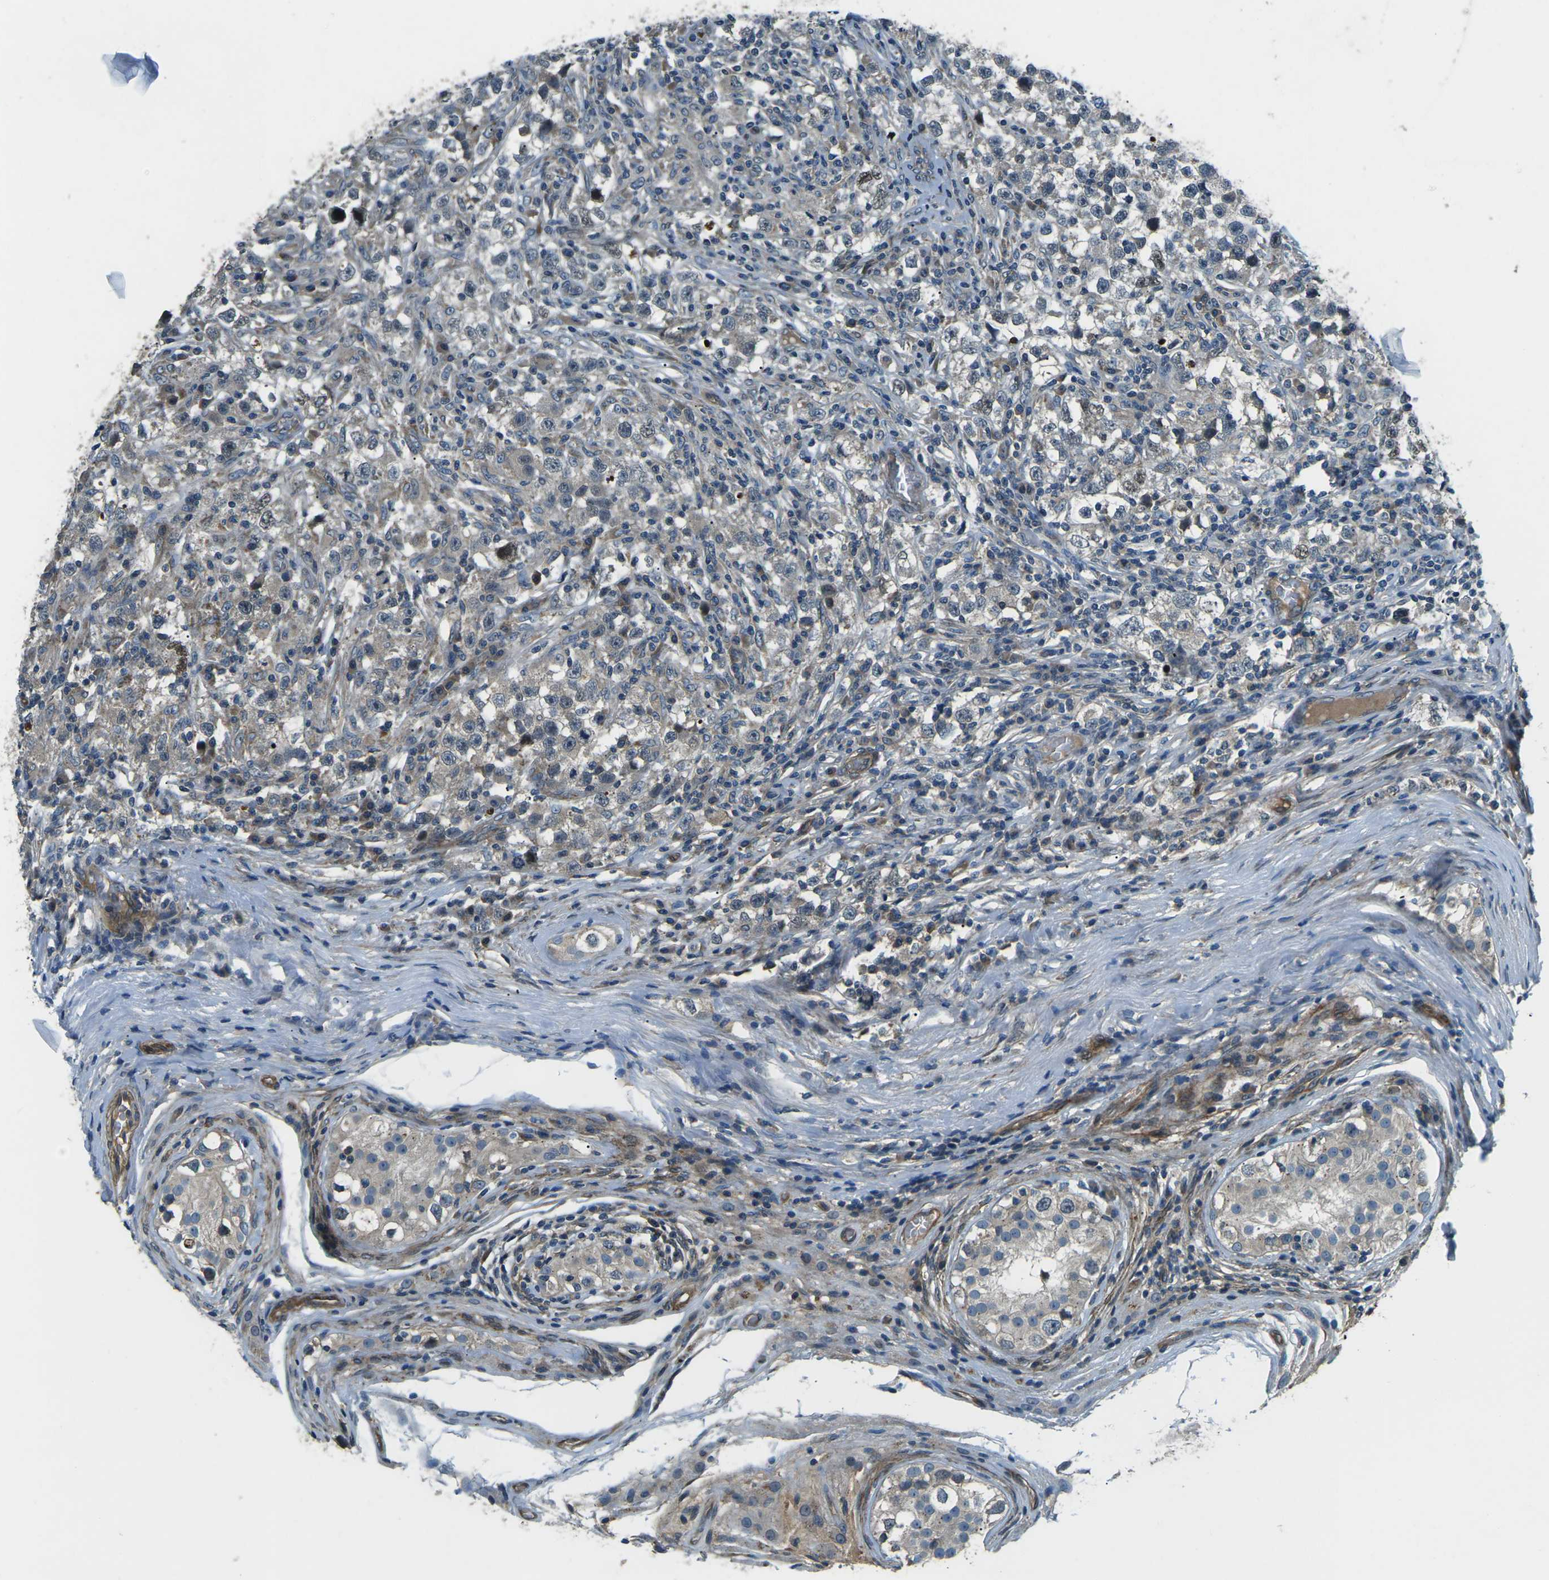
{"staining": {"intensity": "weak", "quantity": "25%-75%", "location": "cytoplasmic/membranous"}, "tissue": "testis cancer", "cell_type": "Tumor cells", "image_type": "cancer", "snomed": [{"axis": "morphology", "description": "Carcinoma, Embryonal, NOS"}, {"axis": "topography", "description": "Testis"}], "caption": "Immunohistochemistry (IHC) image of testis cancer (embryonal carcinoma) stained for a protein (brown), which exhibits low levels of weak cytoplasmic/membranous staining in about 25%-75% of tumor cells.", "gene": "AFAP1", "patient": {"sex": "male", "age": 21}}